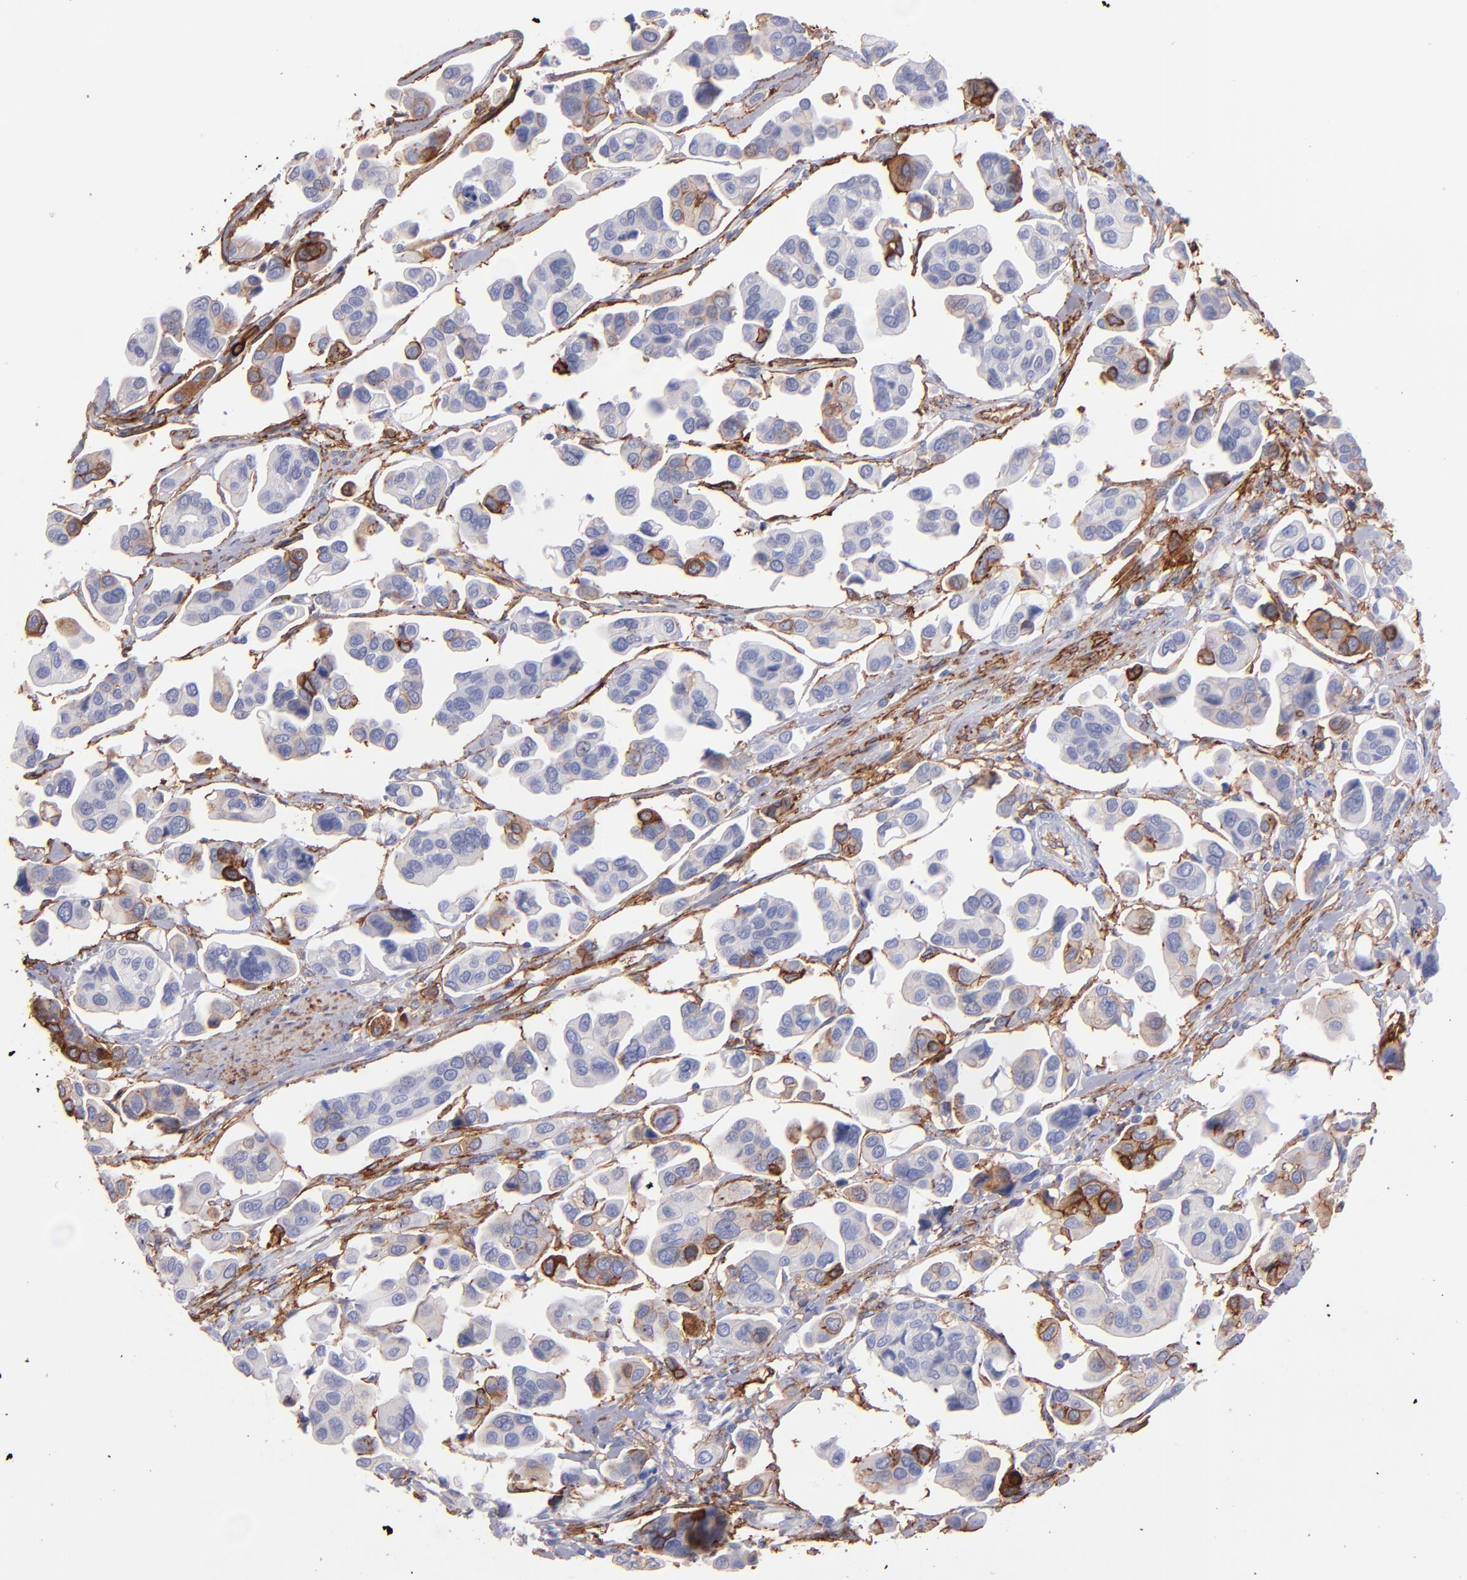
{"staining": {"intensity": "strong", "quantity": ">75%", "location": "cytoplasmic/membranous"}, "tissue": "urothelial cancer", "cell_type": "Tumor cells", "image_type": "cancer", "snomed": [{"axis": "morphology", "description": "Adenocarcinoma, NOS"}, {"axis": "topography", "description": "Urinary bladder"}], "caption": "Immunohistochemical staining of urothelial cancer reveals high levels of strong cytoplasmic/membranous protein staining in approximately >75% of tumor cells.", "gene": "AHNAK2", "patient": {"sex": "male", "age": 61}}